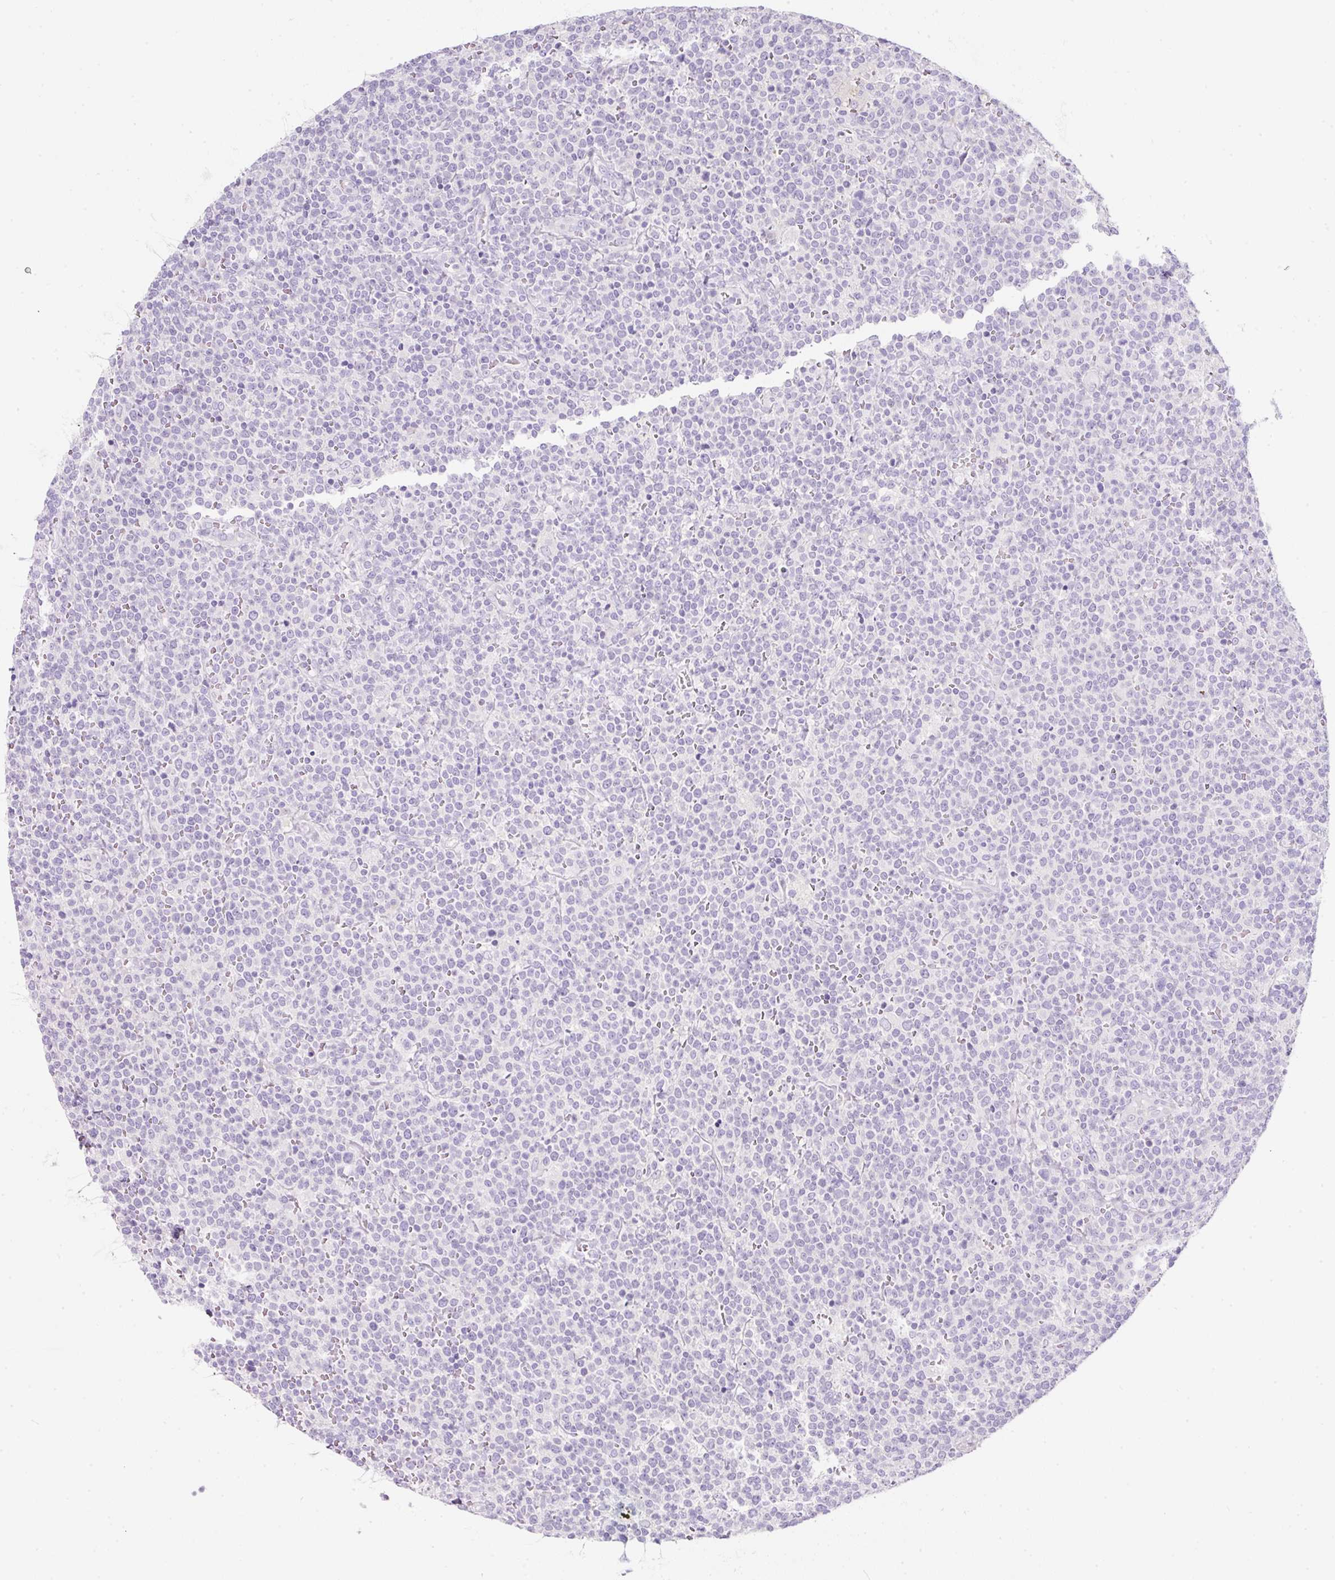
{"staining": {"intensity": "negative", "quantity": "none", "location": "none"}, "tissue": "lymphoma", "cell_type": "Tumor cells", "image_type": "cancer", "snomed": [{"axis": "morphology", "description": "Malignant lymphoma, non-Hodgkin's type, High grade"}, {"axis": "topography", "description": "Lymph node"}], "caption": "Human lymphoma stained for a protein using immunohistochemistry reveals no staining in tumor cells.", "gene": "SLC2A2", "patient": {"sex": "male", "age": 61}}